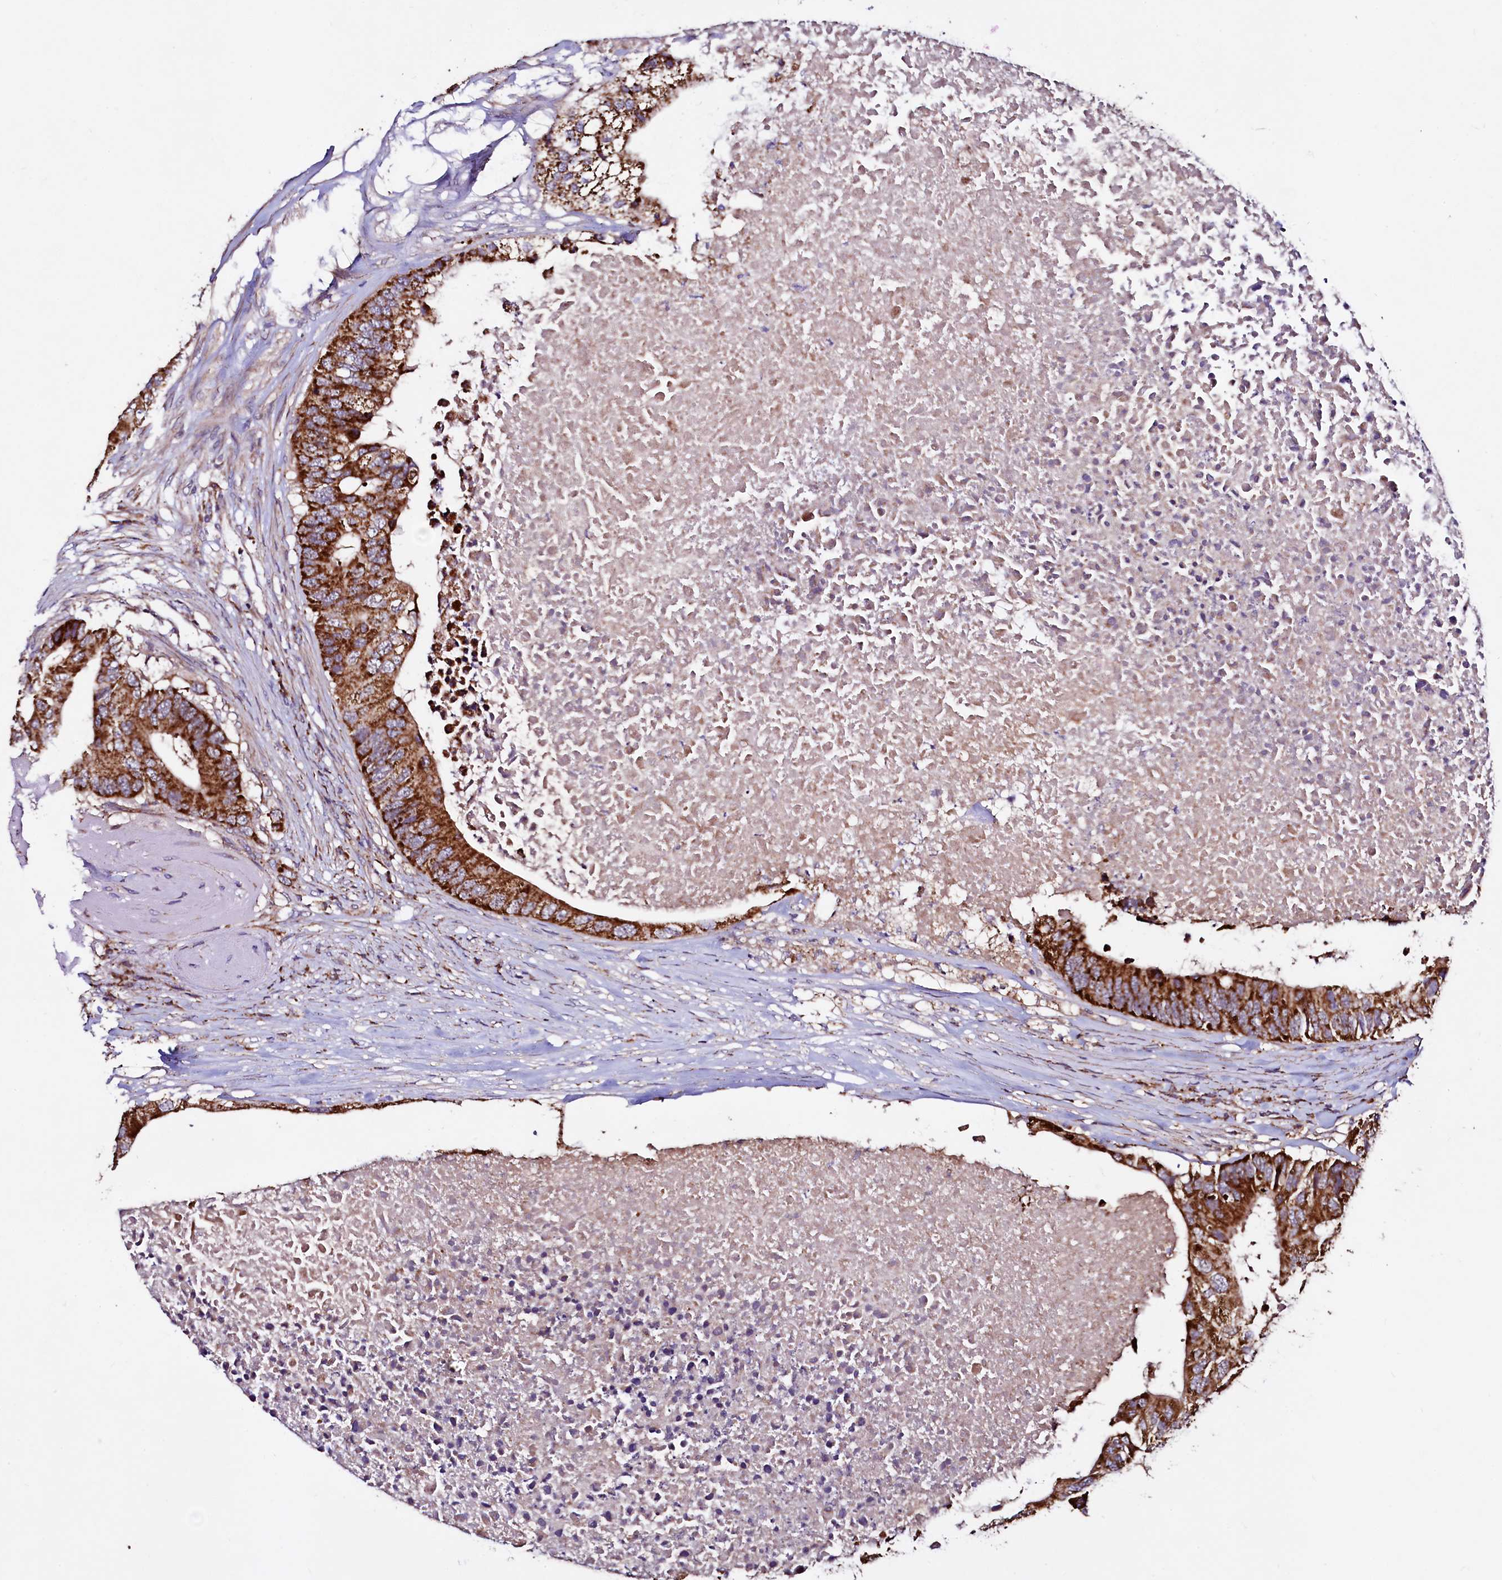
{"staining": {"intensity": "strong", "quantity": ">75%", "location": "cytoplasmic/membranous"}, "tissue": "colorectal cancer", "cell_type": "Tumor cells", "image_type": "cancer", "snomed": [{"axis": "morphology", "description": "Adenocarcinoma, NOS"}, {"axis": "topography", "description": "Colon"}], "caption": "The image shows a brown stain indicating the presence of a protein in the cytoplasmic/membranous of tumor cells in adenocarcinoma (colorectal).", "gene": "STARD5", "patient": {"sex": "male", "age": 71}}